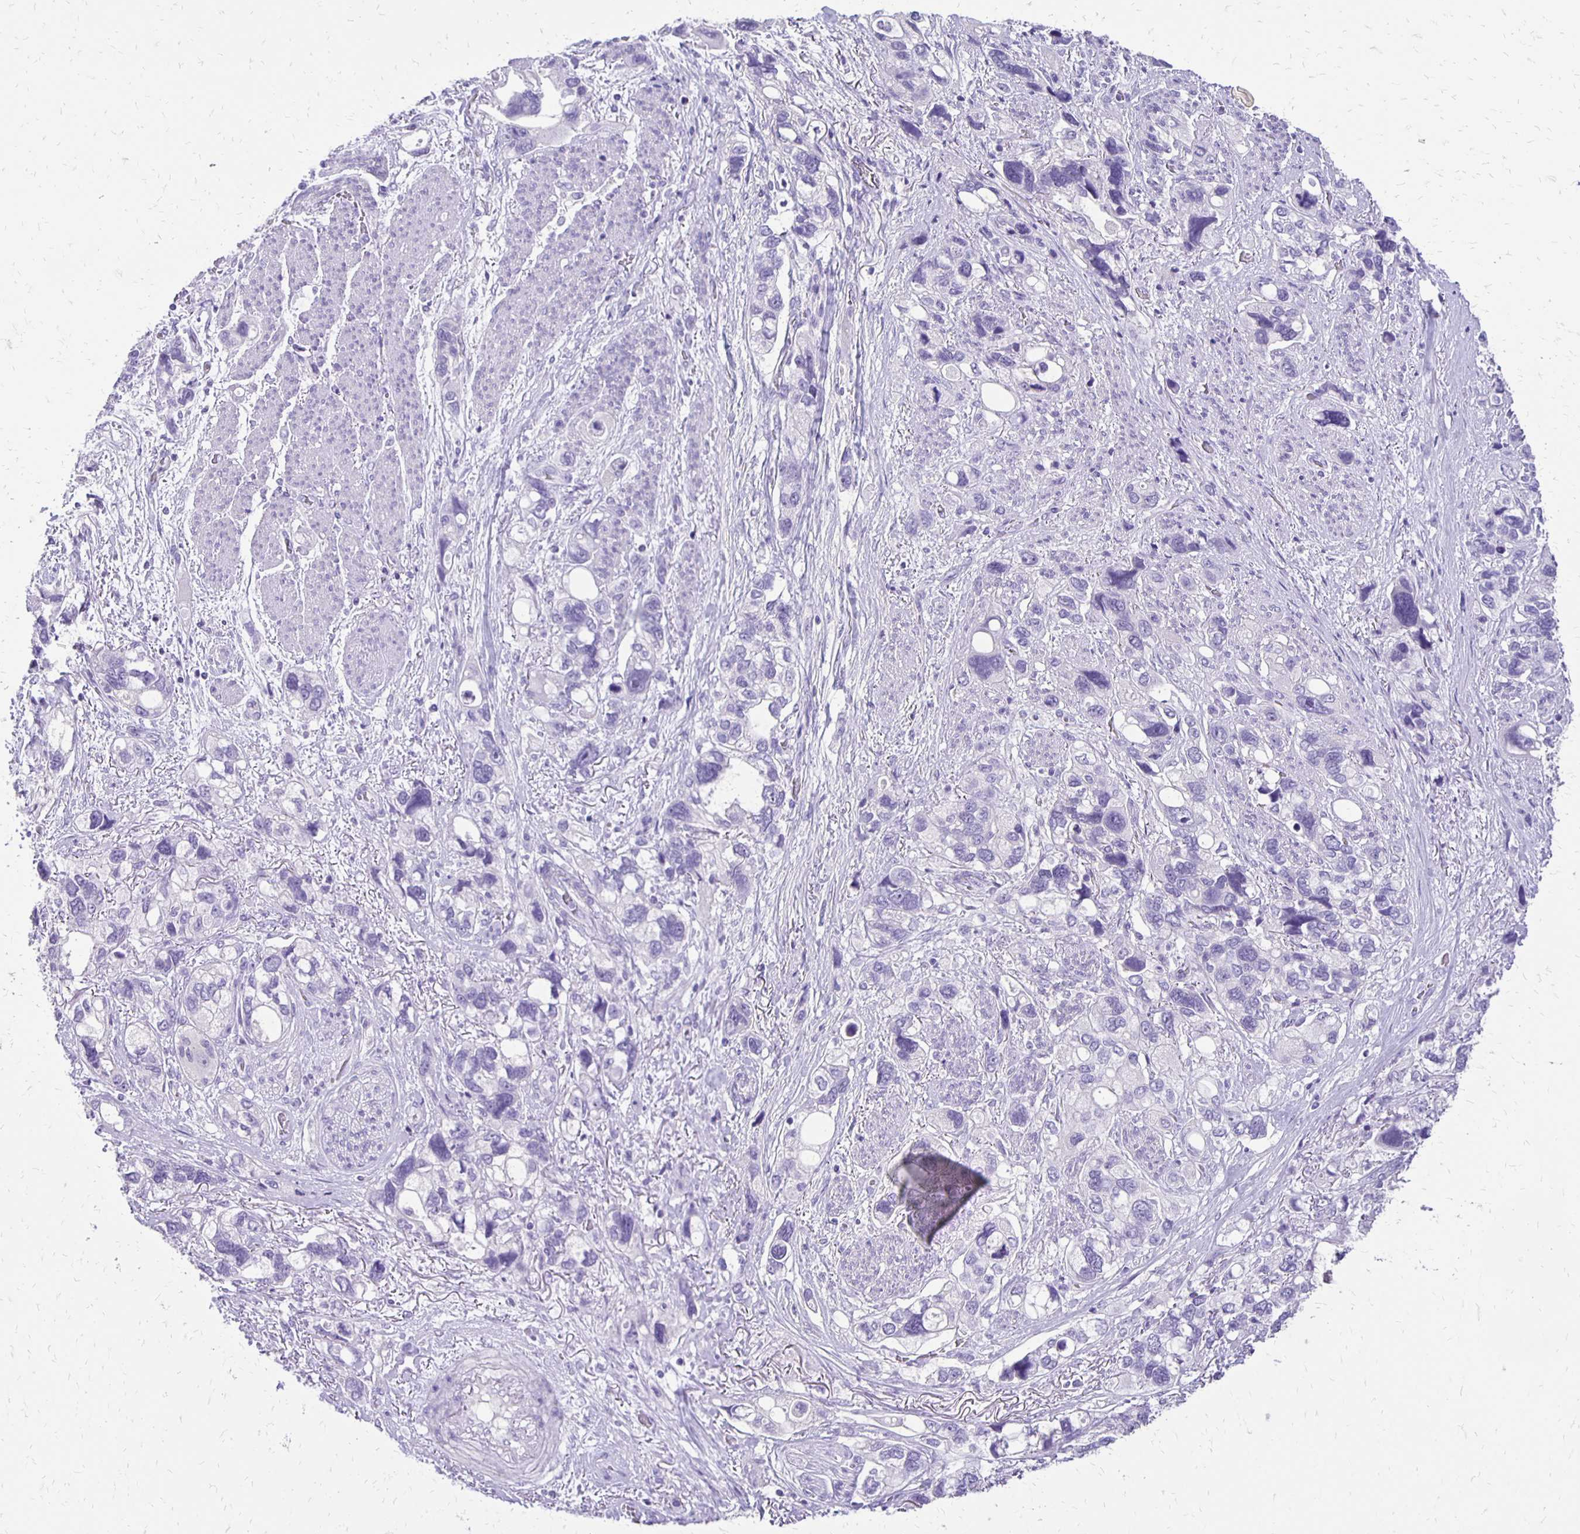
{"staining": {"intensity": "negative", "quantity": "none", "location": "none"}, "tissue": "stomach cancer", "cell_type": "Tumor cells", "image_type": "cancer", "snomed": [{"axis": "morphology", "description": "Adenocarcinoma, NOS"}, {"axis": "topography", "description": "Stomach, upper"}], "caption": "Immunohistochemistry photomicrograph of neoplastic tissue: human stomach cancer stained with DAB (3,3'-diaminobenzidine) reveals no significant protein positivity in tumor cells. Nuclei are stained in blue.", "gene": "ANKRD45", "patient": {"sex": "female", "age": 81}}